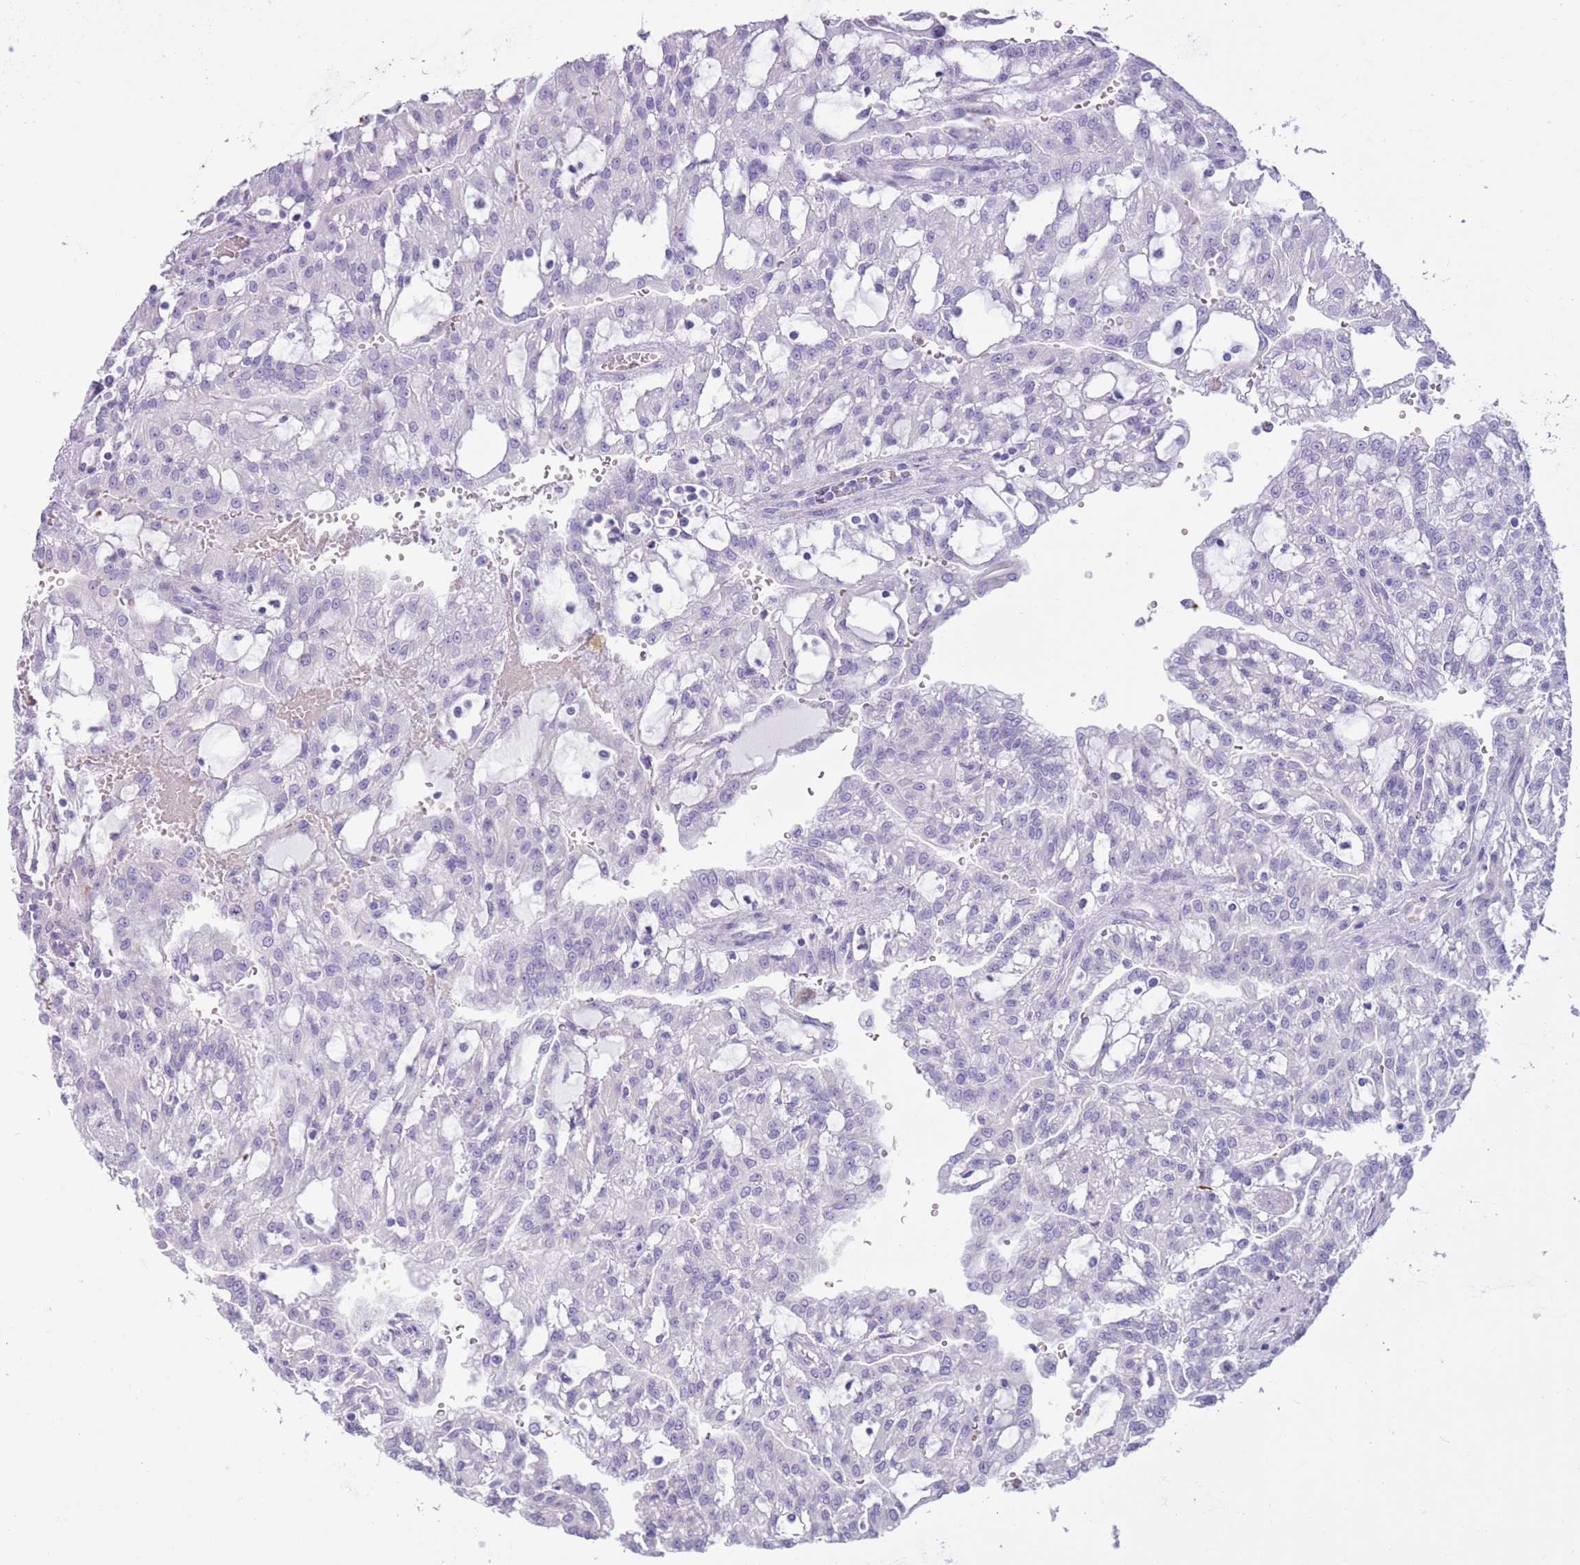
{"staining": {"intensity": "negative", "quantity": "none", "location": "none"}, "tissue": "renal cancer", "cell_type": "Tumor cells", "image_type": "cancer", "snomed": [{"axis": "morphology", "description": "Adenocarcinoma, NOS"}, {"axis": "topography", "description": "Kidney"}], "caption": "A micrograph of renal cancer (adenocarcinoma) stained for a protein shows no brown staining in tumor cells.", "gene": "LY6G5B", "patient": {"sex": "male", "age": 63}}